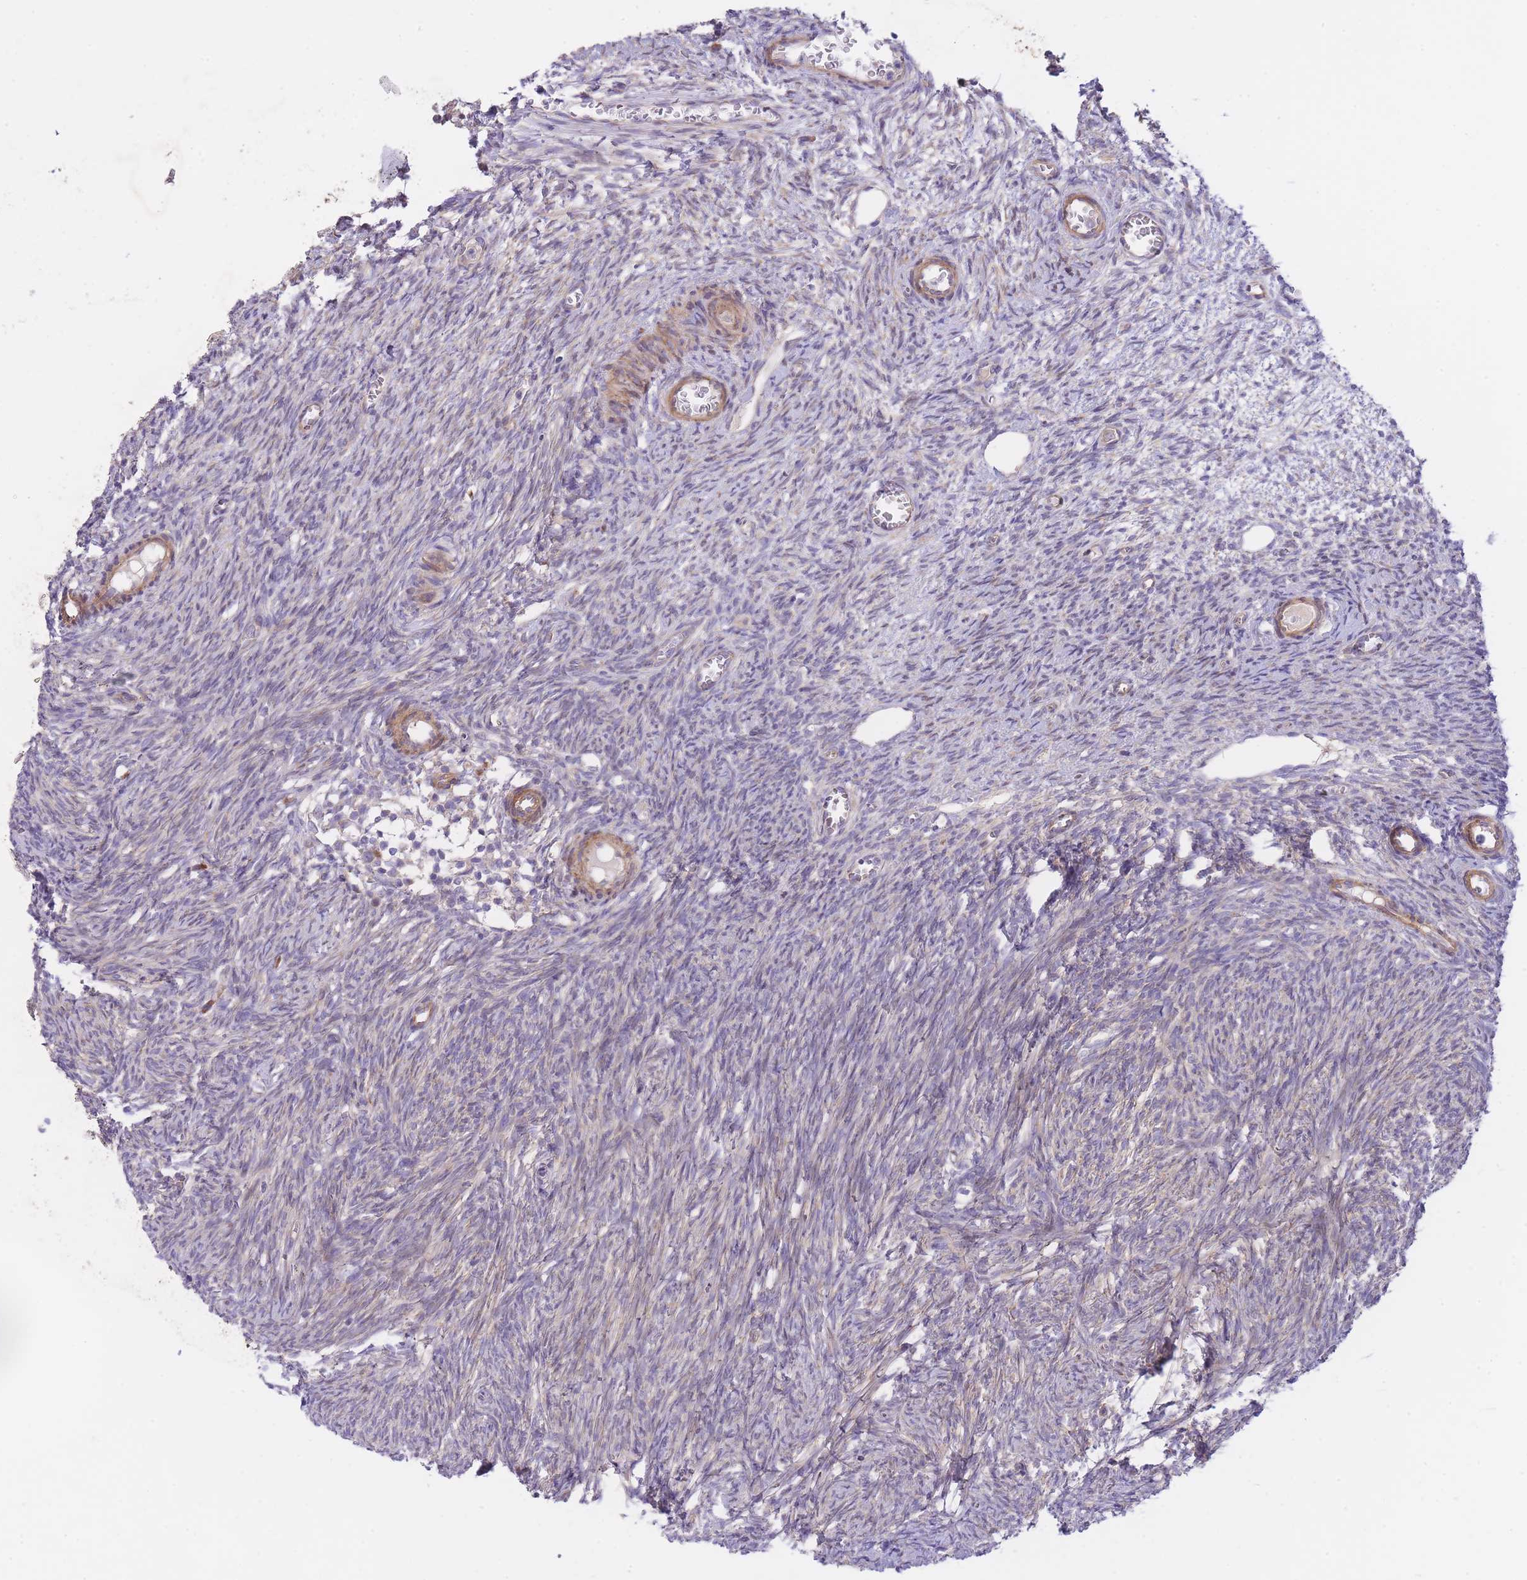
{"staining": {"intensity": "negative", "quantity": "none", "location": "none"}, "tissue": "ovary", "cell_type": "Ovarian stroma cells", "image_type": "normal", "snomed": [{"axis": "morphology", "description": "Normal tissue, NOS"}, {"axis": "topography", "description": "Ovary"}], "caption": "Immunohistochemistry of unremarkable human ovary reveals no staining in ovarian stroma cells. The staining was performed using DAB (3,3'-diaminobenzidine) to visualize the protein expression in brown, while the nuclei were stained in blue with hematoxylin (Magnification: 20x).", "gene": "CHAC1", "patient": {"sex": "female", "age": 44}}